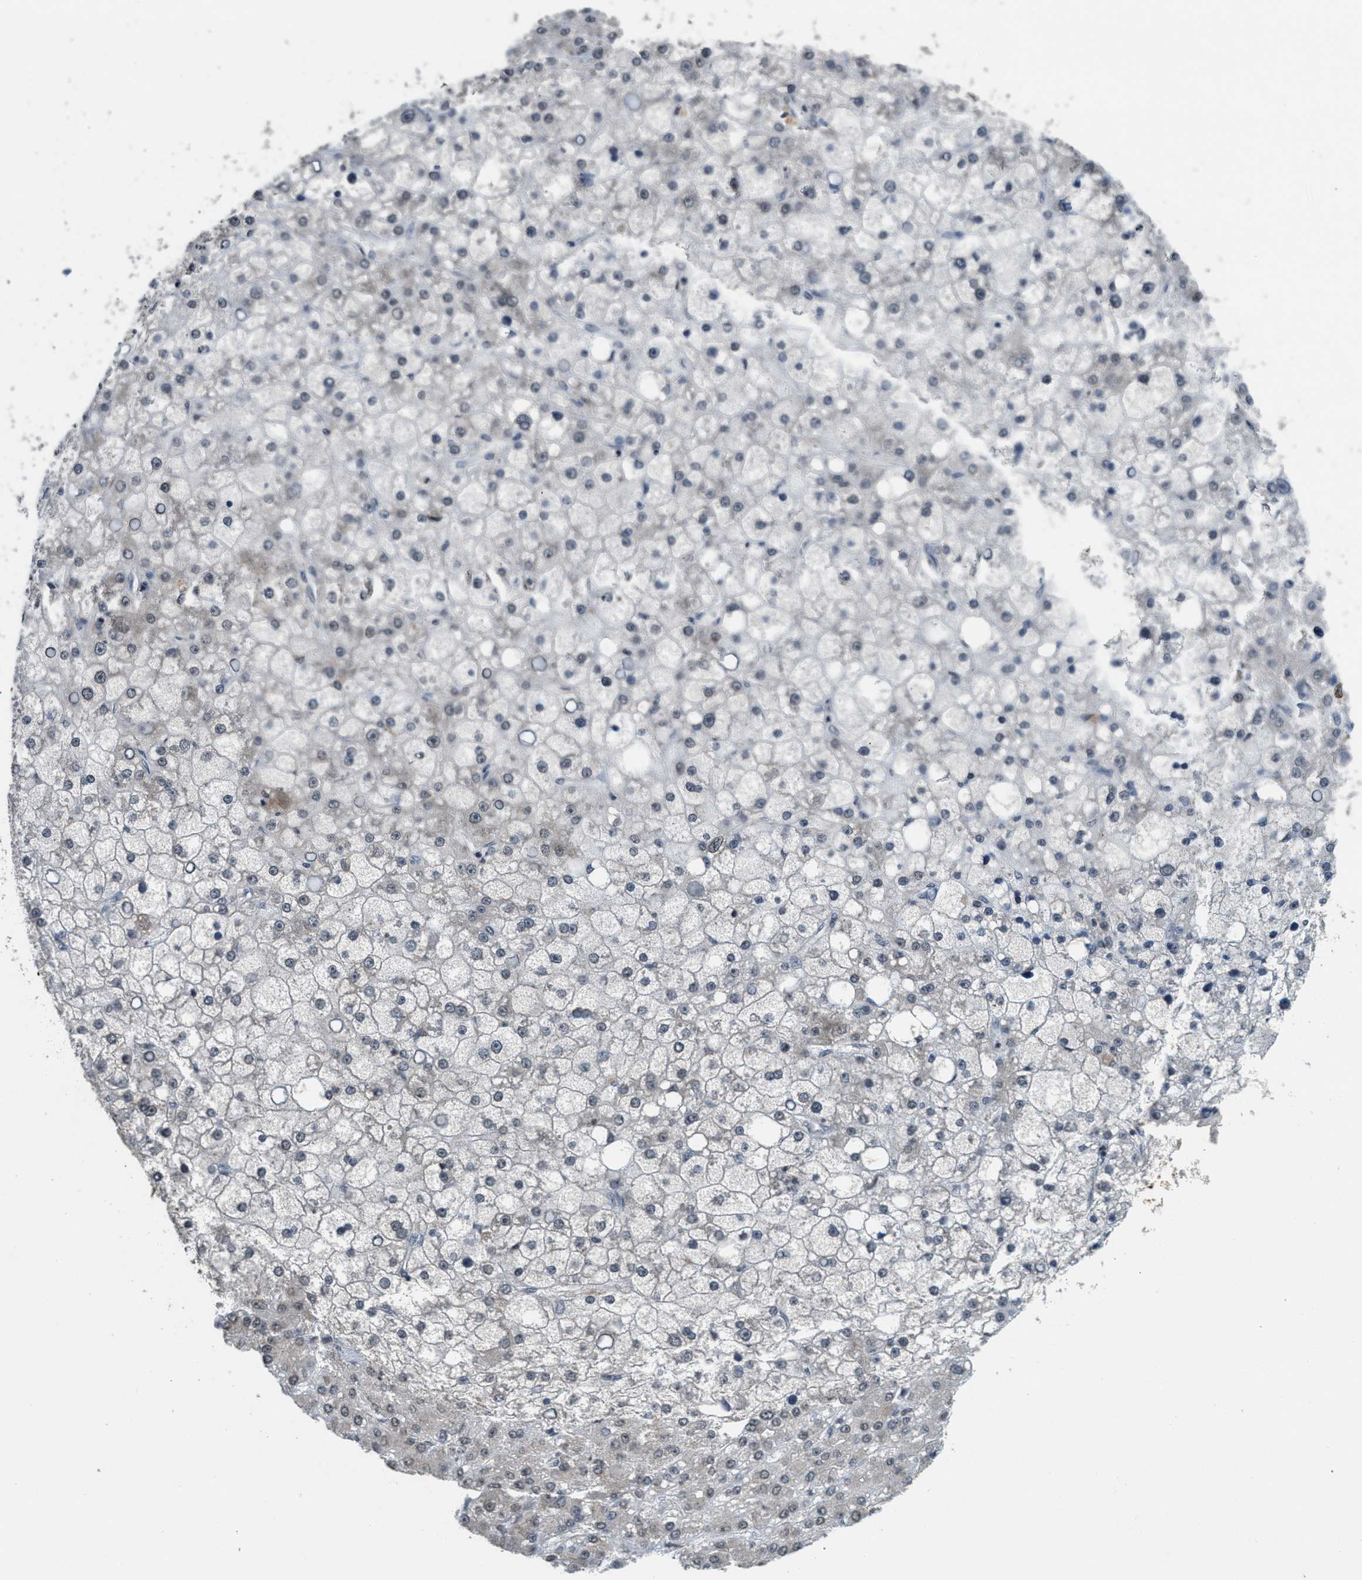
{"staining": {"intensity": "weak", "quantity": "<25%", "location": "nuclear"}, "tissue": "liver cancer", "cell_type": "Tumor cells", "image_type": "cancer", "snomed": [{"axis": "morphology", "description": "Carcinoma, Hepatocellular, NOS"}, {"axis": "topography", "description": "Liver"}], "caption": "Liver cancer stained for a protein using immunohistochemistry displays no expression tumor cells.", "gene": "DNAJB1", "patient": {"sex": "male", "age": 67}}